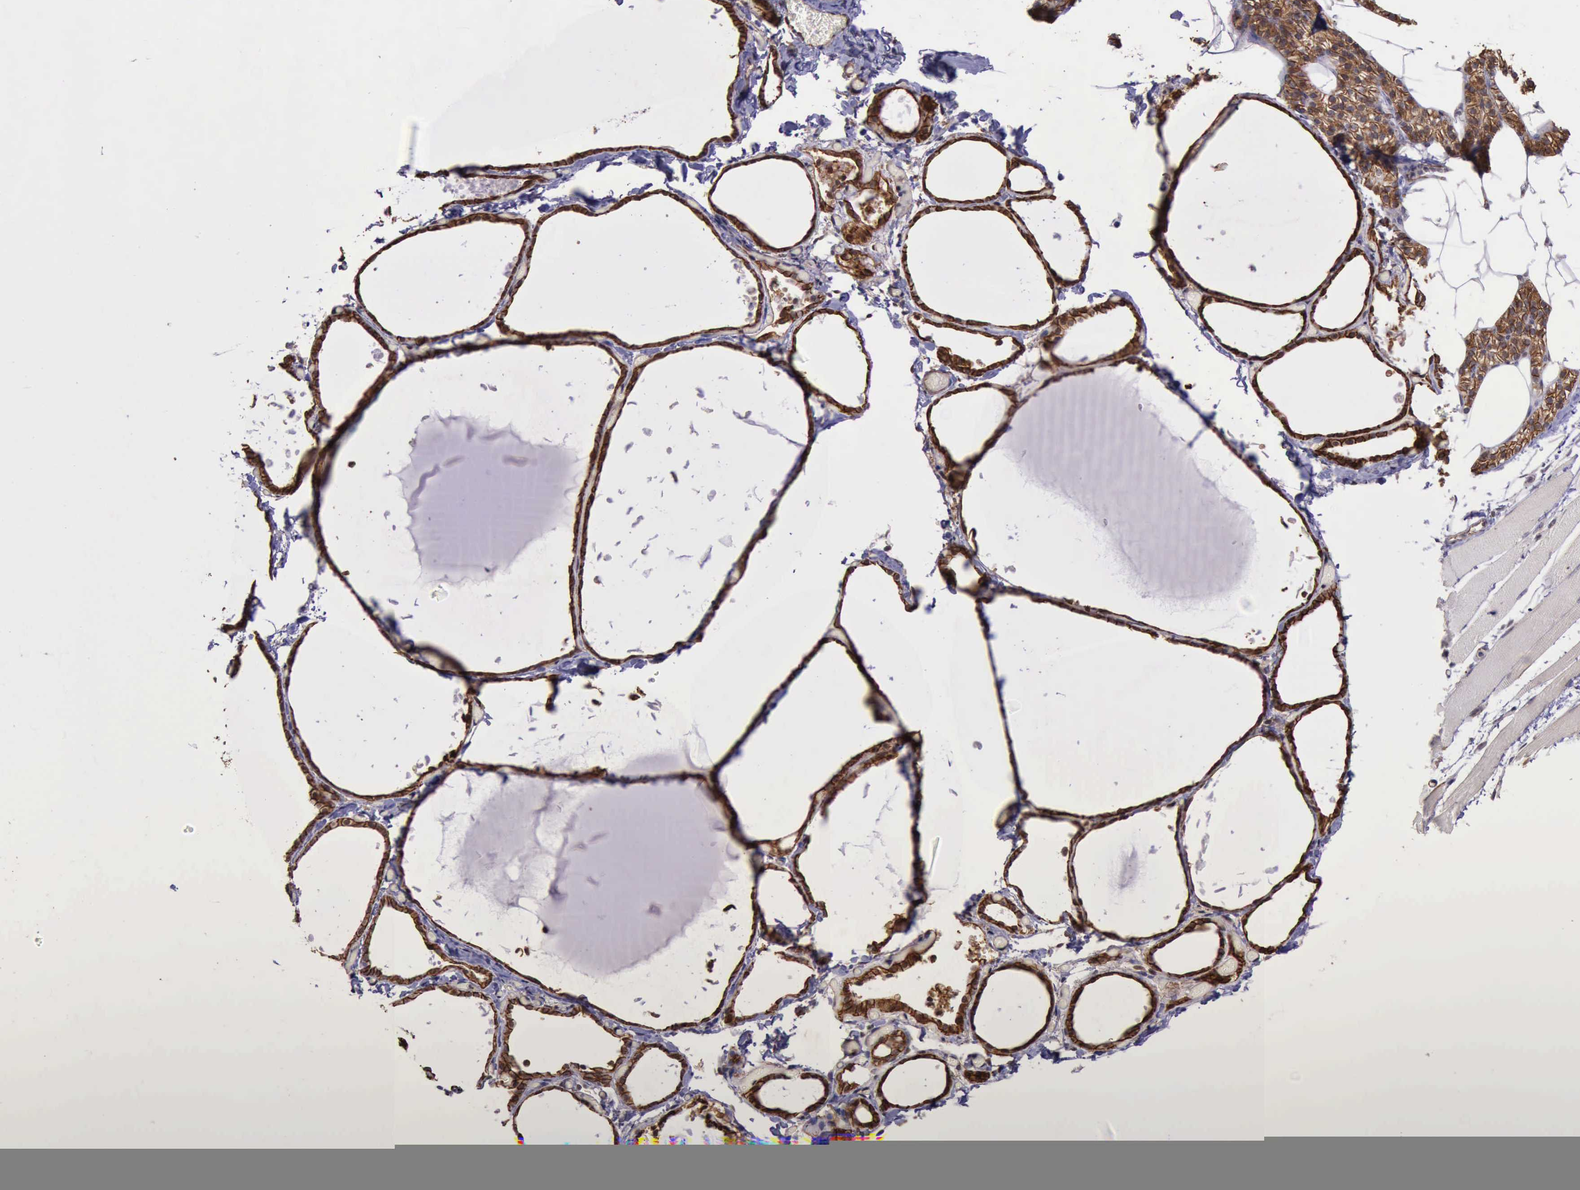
{"staining": {"intensity": "strong", "quantity": ">75%", "location": "cytoplasmic/membranous"}, "tissue": "thyroid gland", "cell_type": "Glandular cells", "image_type": "normal", "snomed": [{"axis": "morphology", "description": "Normal tissue, NOS"}, {"axis": "topography", "description": "Thyroid gland"}], "caption": "High-power microscopy captured an immunohistochemistry (IHC) image of benign thyroid gland, revealing strong cytoplasmic/membranous staining in about >75% of glandular cells. The protein of interest is stained brown, and the nuclei are stained in blue (DAB IHC with brightfield microscopy, high magnification).", "gene": "CTNNB1", "patient": {"sex": "female", "age": 22}}